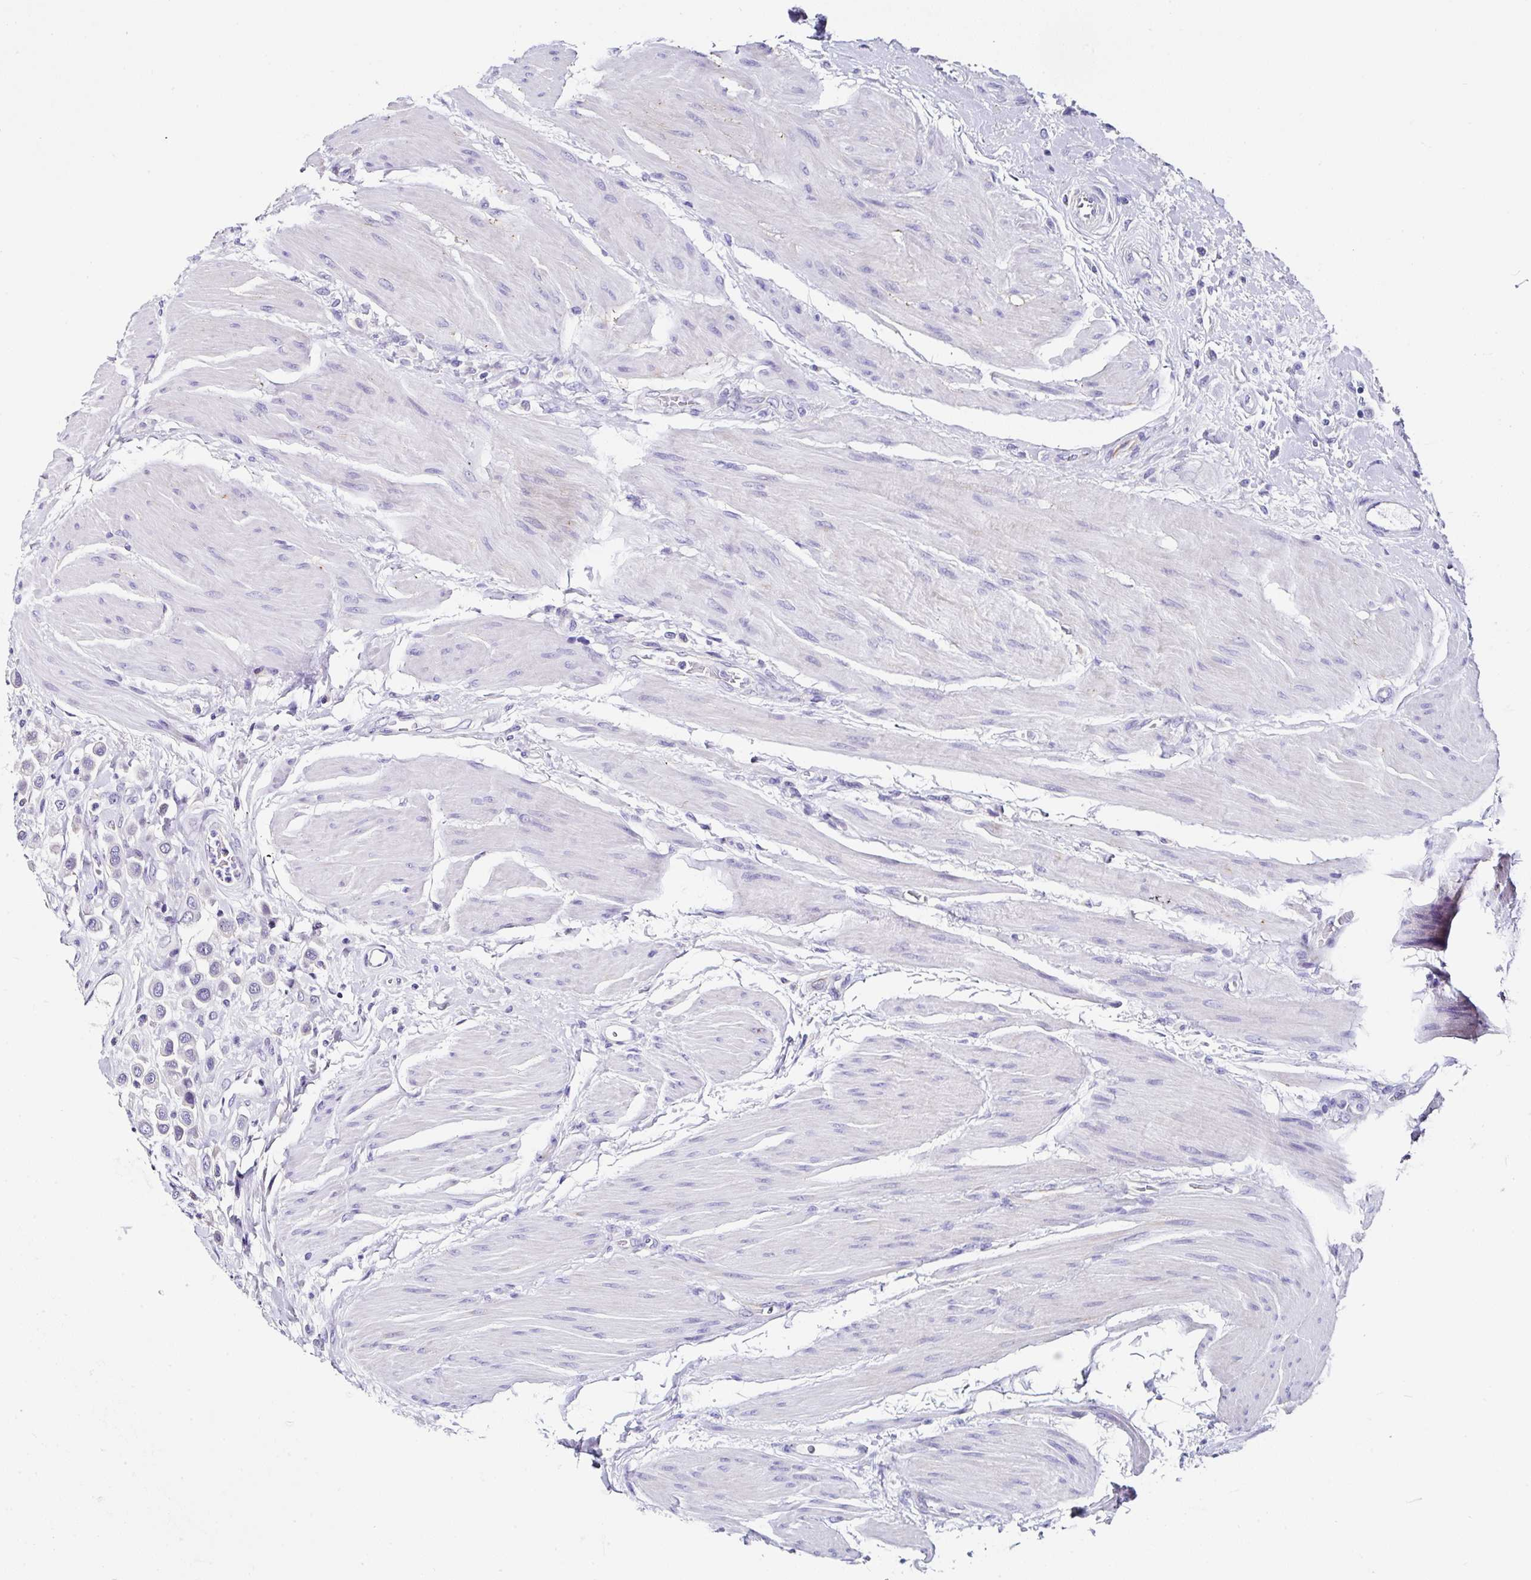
{"staining": {"intensity": "negative", "quantity": "none", "location": "none"}, "tissue": "urothelial cancer", "cell_type": "Tumor cells", "image_type": "cancer", "snomed": [{"axis": "morphology", "description": "Urothelial carcinoma, High grade"}, {"axis": "topography", "description": "Urinary bladder"}], "caption": "DAB (3,3'-diaminobenzidine) immunohistochemical staining of urothelial cancer exhibits no significant expression in tumor cells.", "gene": "TMPRSS11E", "patient": {"sex": "male", "age": 50}}